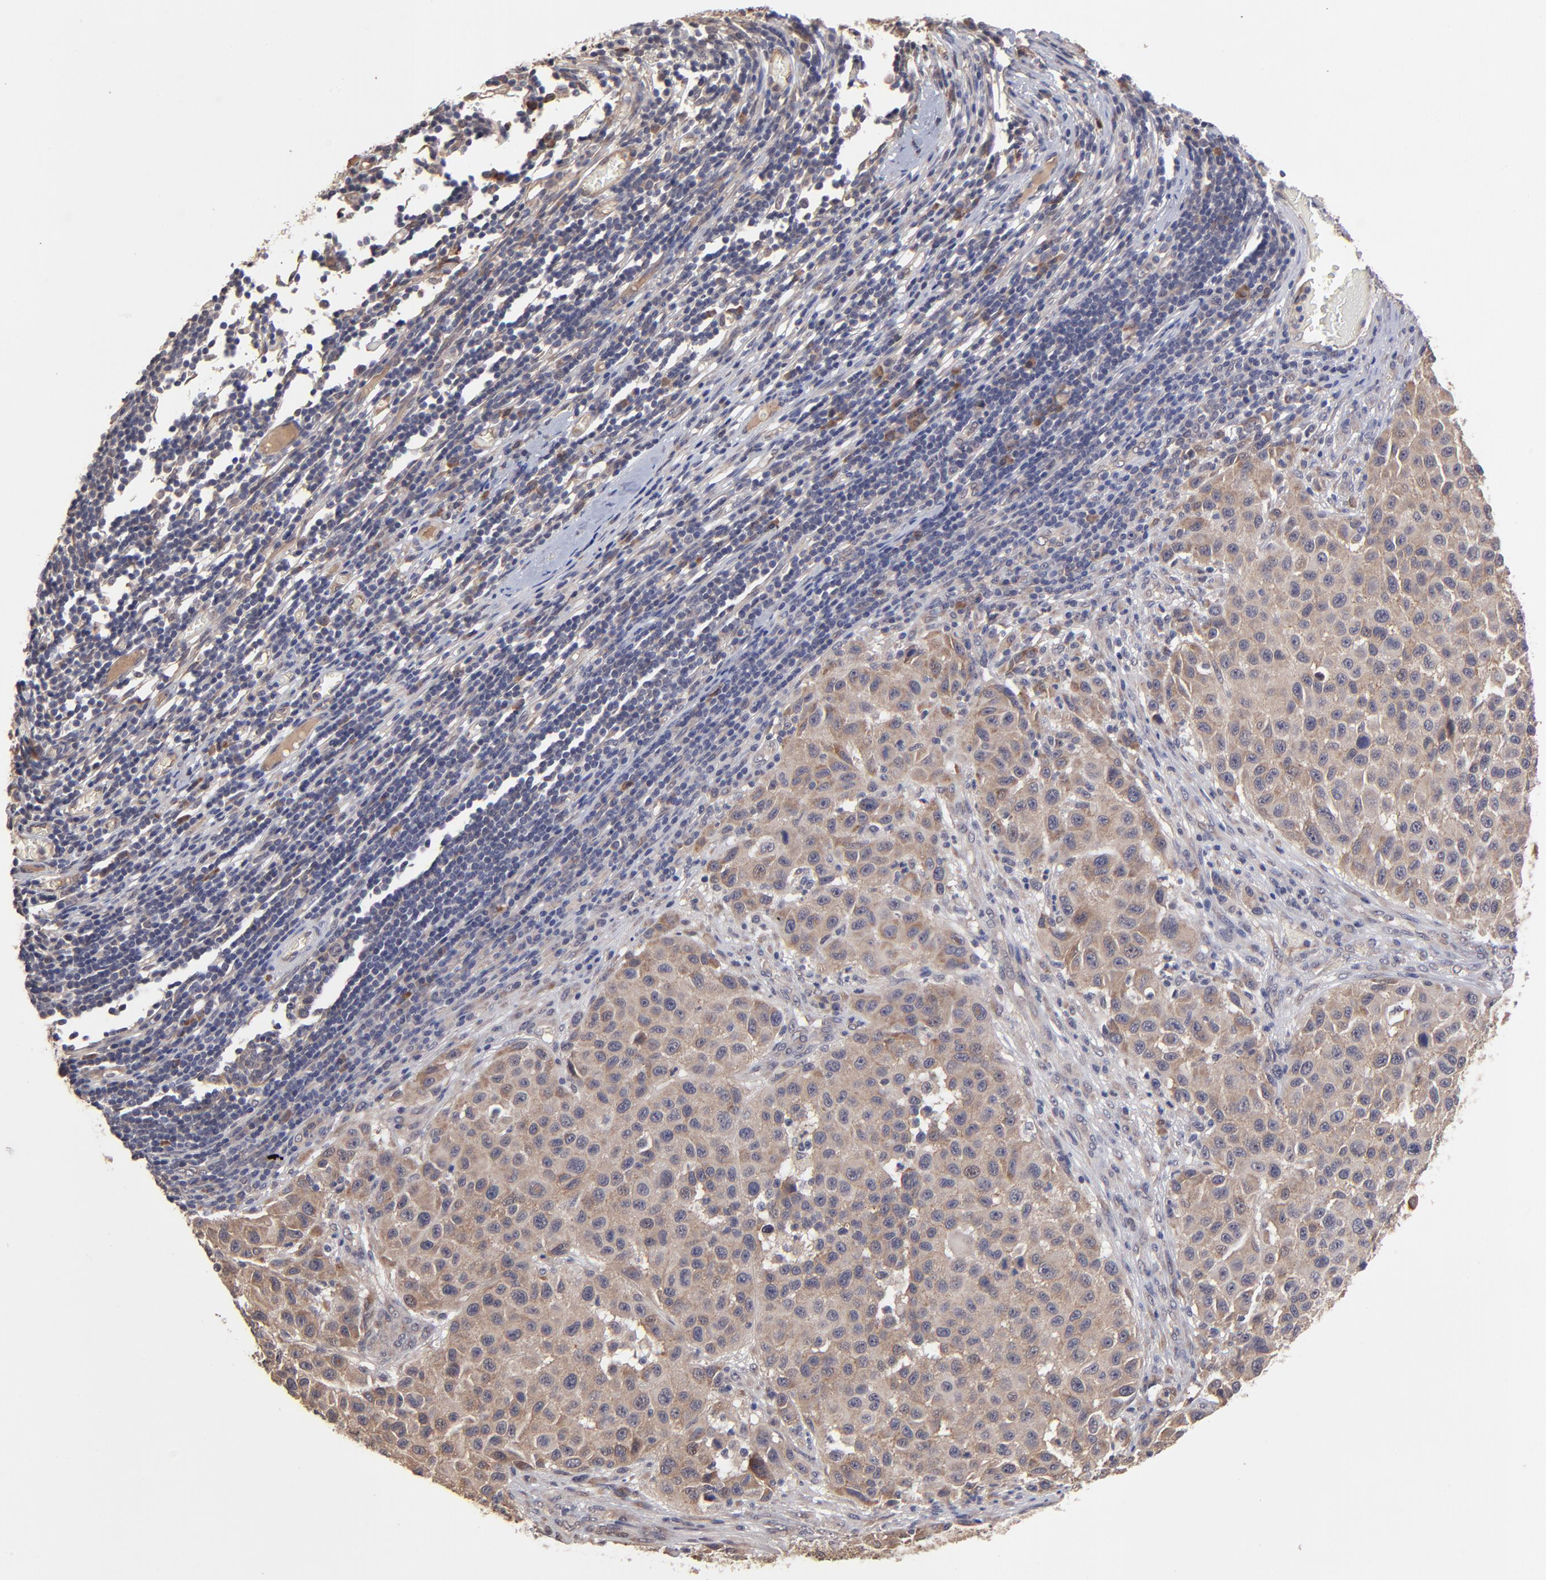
{"staining": {"intensity": "moderate", "quantity": ">75%", "location": "cytoplasmic/membranous"}, "tissue": "melanoma", "cell_type": "Tumor cells", "image_type": "cancer", "snomed": [{"axis": "morphology", "description": "Malignant melanoma, Metastatic site"}, {"axis": "topography", "description": "Lymph node"}], "caption": "A medium amount of moderate cytoplasmic/membranous staining is present in about >75% of tumor cells in melanoma tissue. The protein of interest is stained brown, and the nuclei are stained in blue (DAB IHC with brightfield microscopy, high magnification).", "gene": "CHL1", "patient": {"sex": "male", "age": 61}}